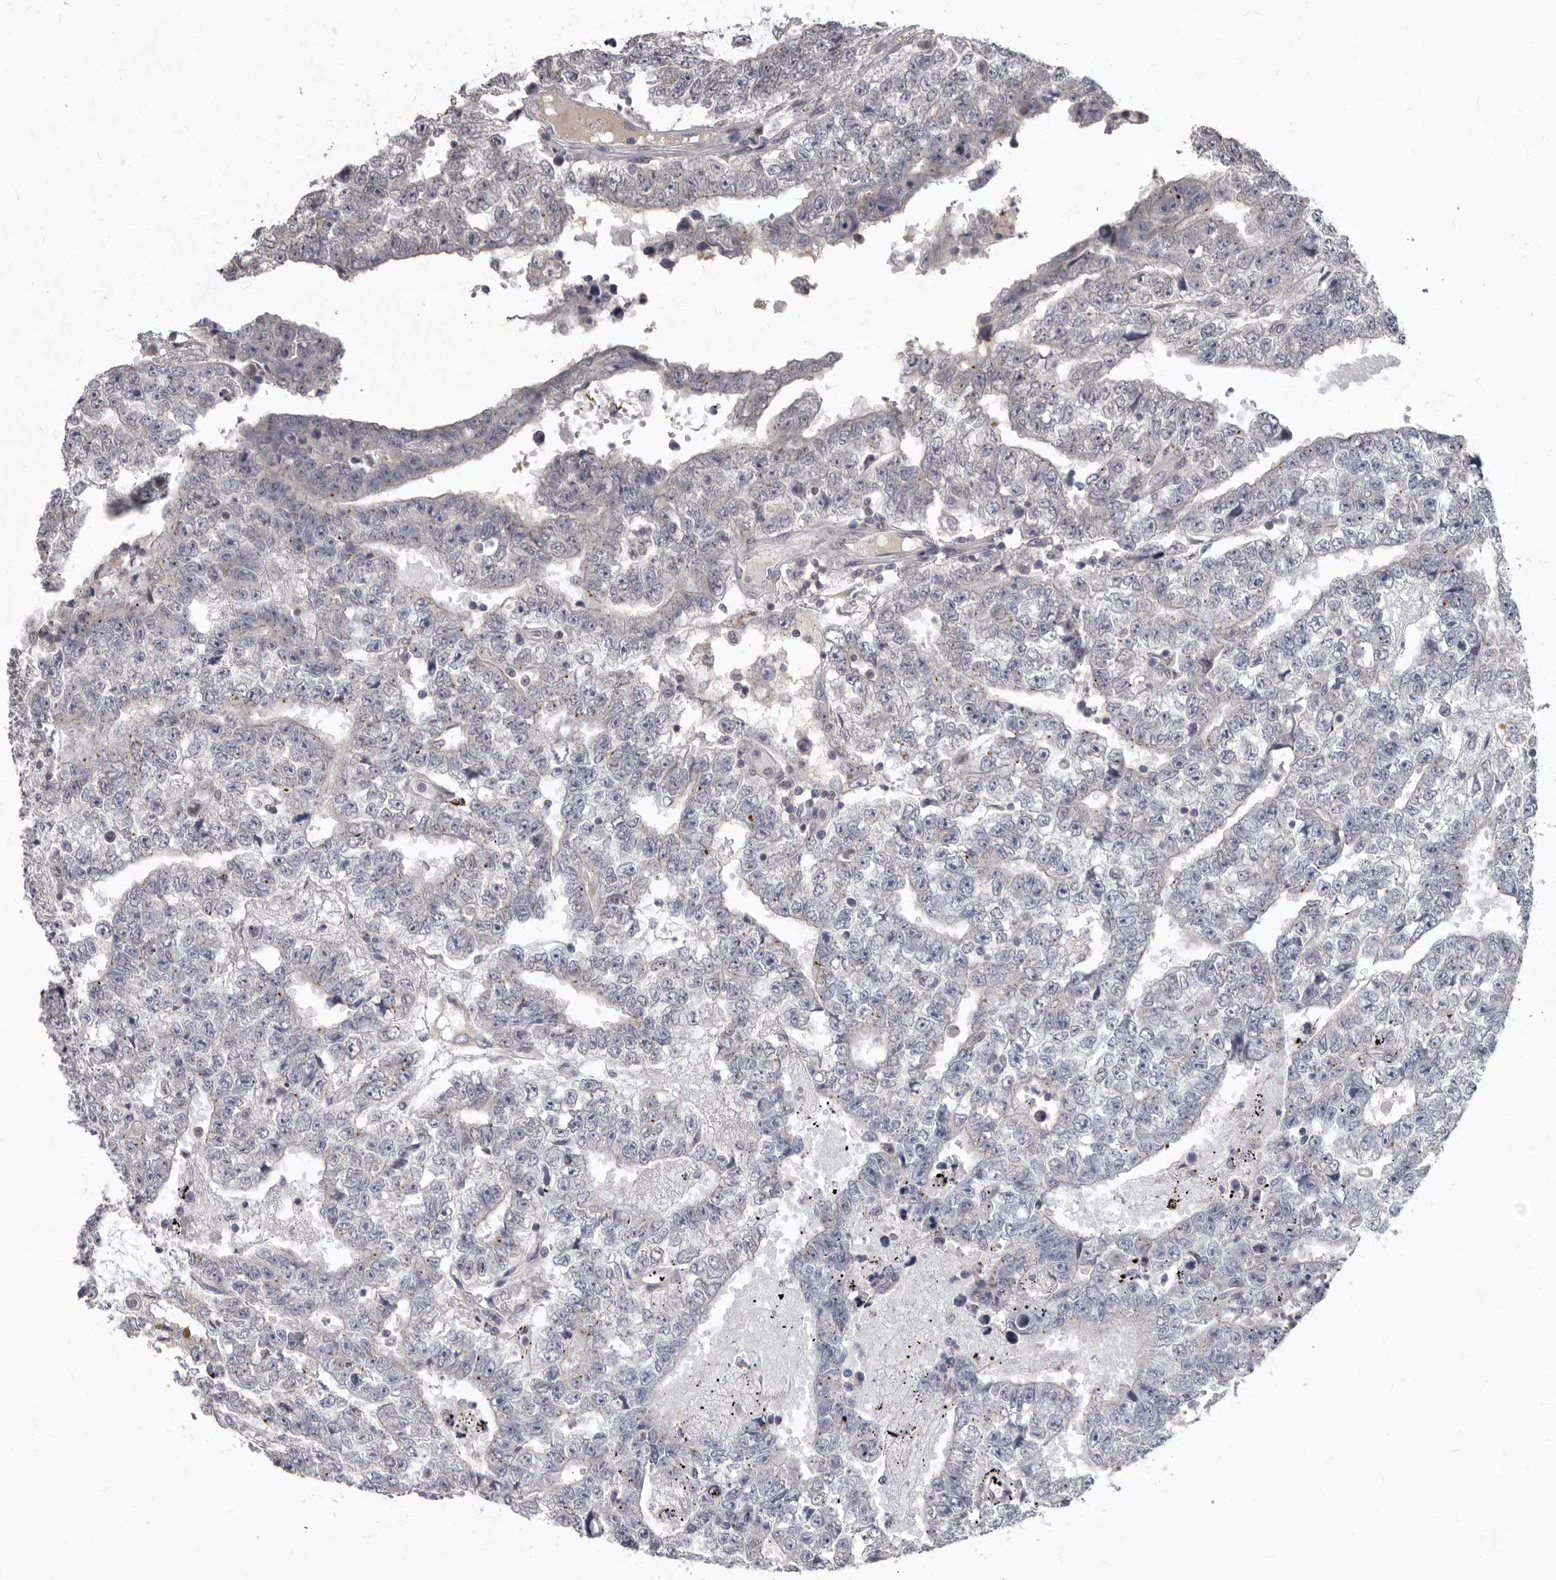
{"staining": {"intensity": "negative", "quantity": "none", "location": "none"}, "tissue": "testis cancer", "cell_type": "Tumor cells", "image_type": "cancer", "snomed": [{"axis": "morphology", "description": "Carcinoma, Embryonal, NOS"}, {"axis": "topography", "description": "Testis"}], "caption": "The histopathology image exhibits no significant staining in tumor cells of testis cancer.", "gene": "SULT1E1", "patient": {"sex": "male", "age": 25}}